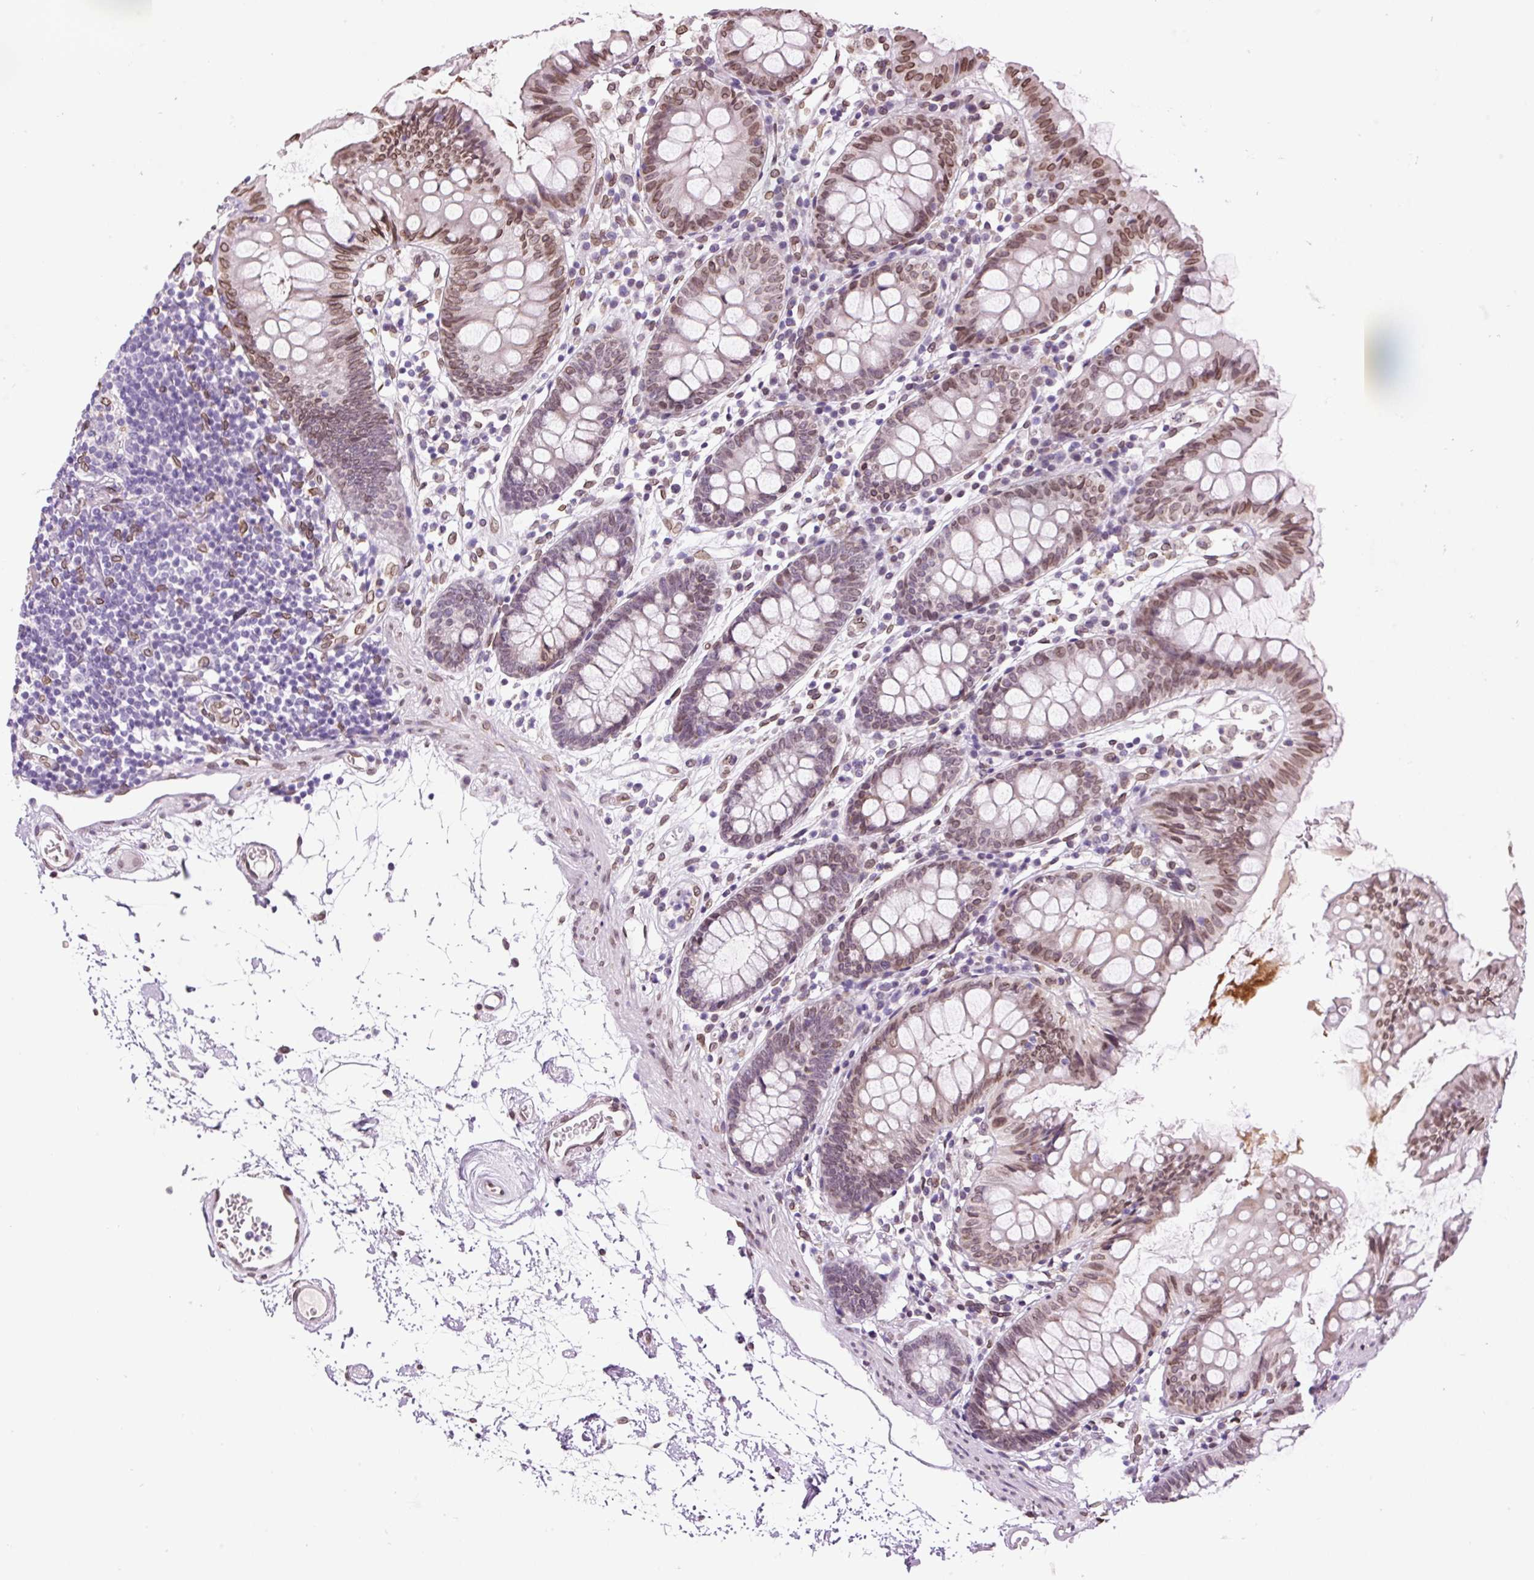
{"staining": {"intensity": "moderate", "quantity": "25%-75%", "location": "cytoplasmic/membranous,nuclear"}, "tissue": "colon", "cell_type": "Endothelial cells", "image_type": "normal", "snomed": [{"axis": "morphology", "description": "Normal tissue, NOS"}, {"axis": "topography", "description": "Colon"}], "caption": "Colon stained with DAB (3,3'-diaminobenzidine) immunohistochemistry (IHC) displays medium levels of moderate cytoplasmic/membranous,nuclear staining in approximately 25%-75% of endothelial cells. The protein of interest is stained brown, and the nuclei are stained in blue (DAB IHC with brightfield microscopy, high magnification).", "gene": "ZNF224", "patient": {"sex": "female", "age": 84}}